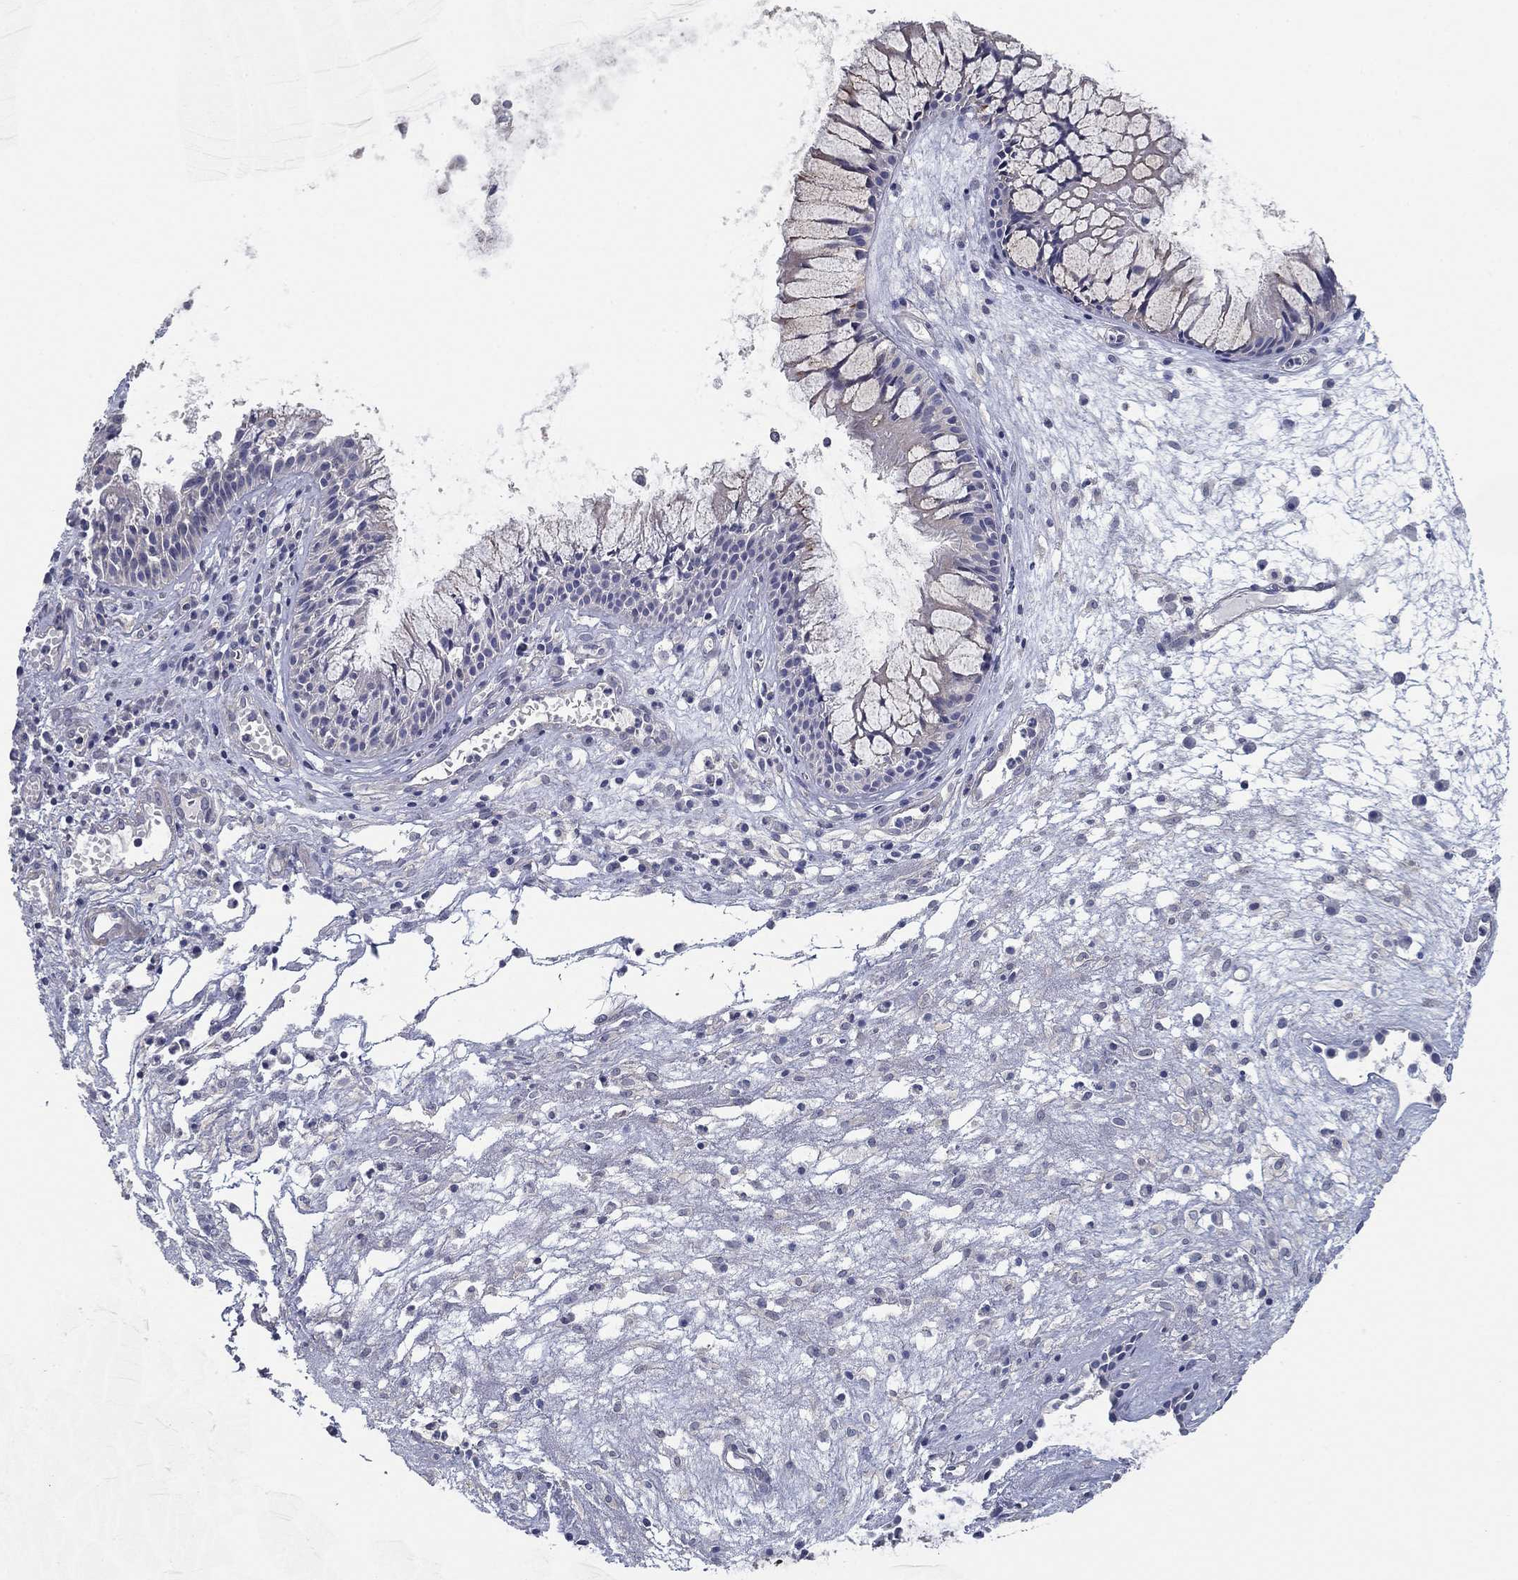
{"staining": {"intensity": "negative", "quantity": "none", "location": "none"}, "tissue": "nasopharynx", "cell_type": "Respiratory epithelial cells", "image_type": "normal", "snomed": [{"axis": "morphology", "description": "Normal tissue, NOS"}, {"axis": "topography", "description": "Nasopharynx"}], "caption": "Protein analysis of benign nasopharynx displays no significant expression in respiratory epithelial cells. The staining is performed using DAB brown chromogen with nuclei counter-stained in using hematoxylin.", "gene": "GRK7", "patient": {"sex": "female", "age": 47}}